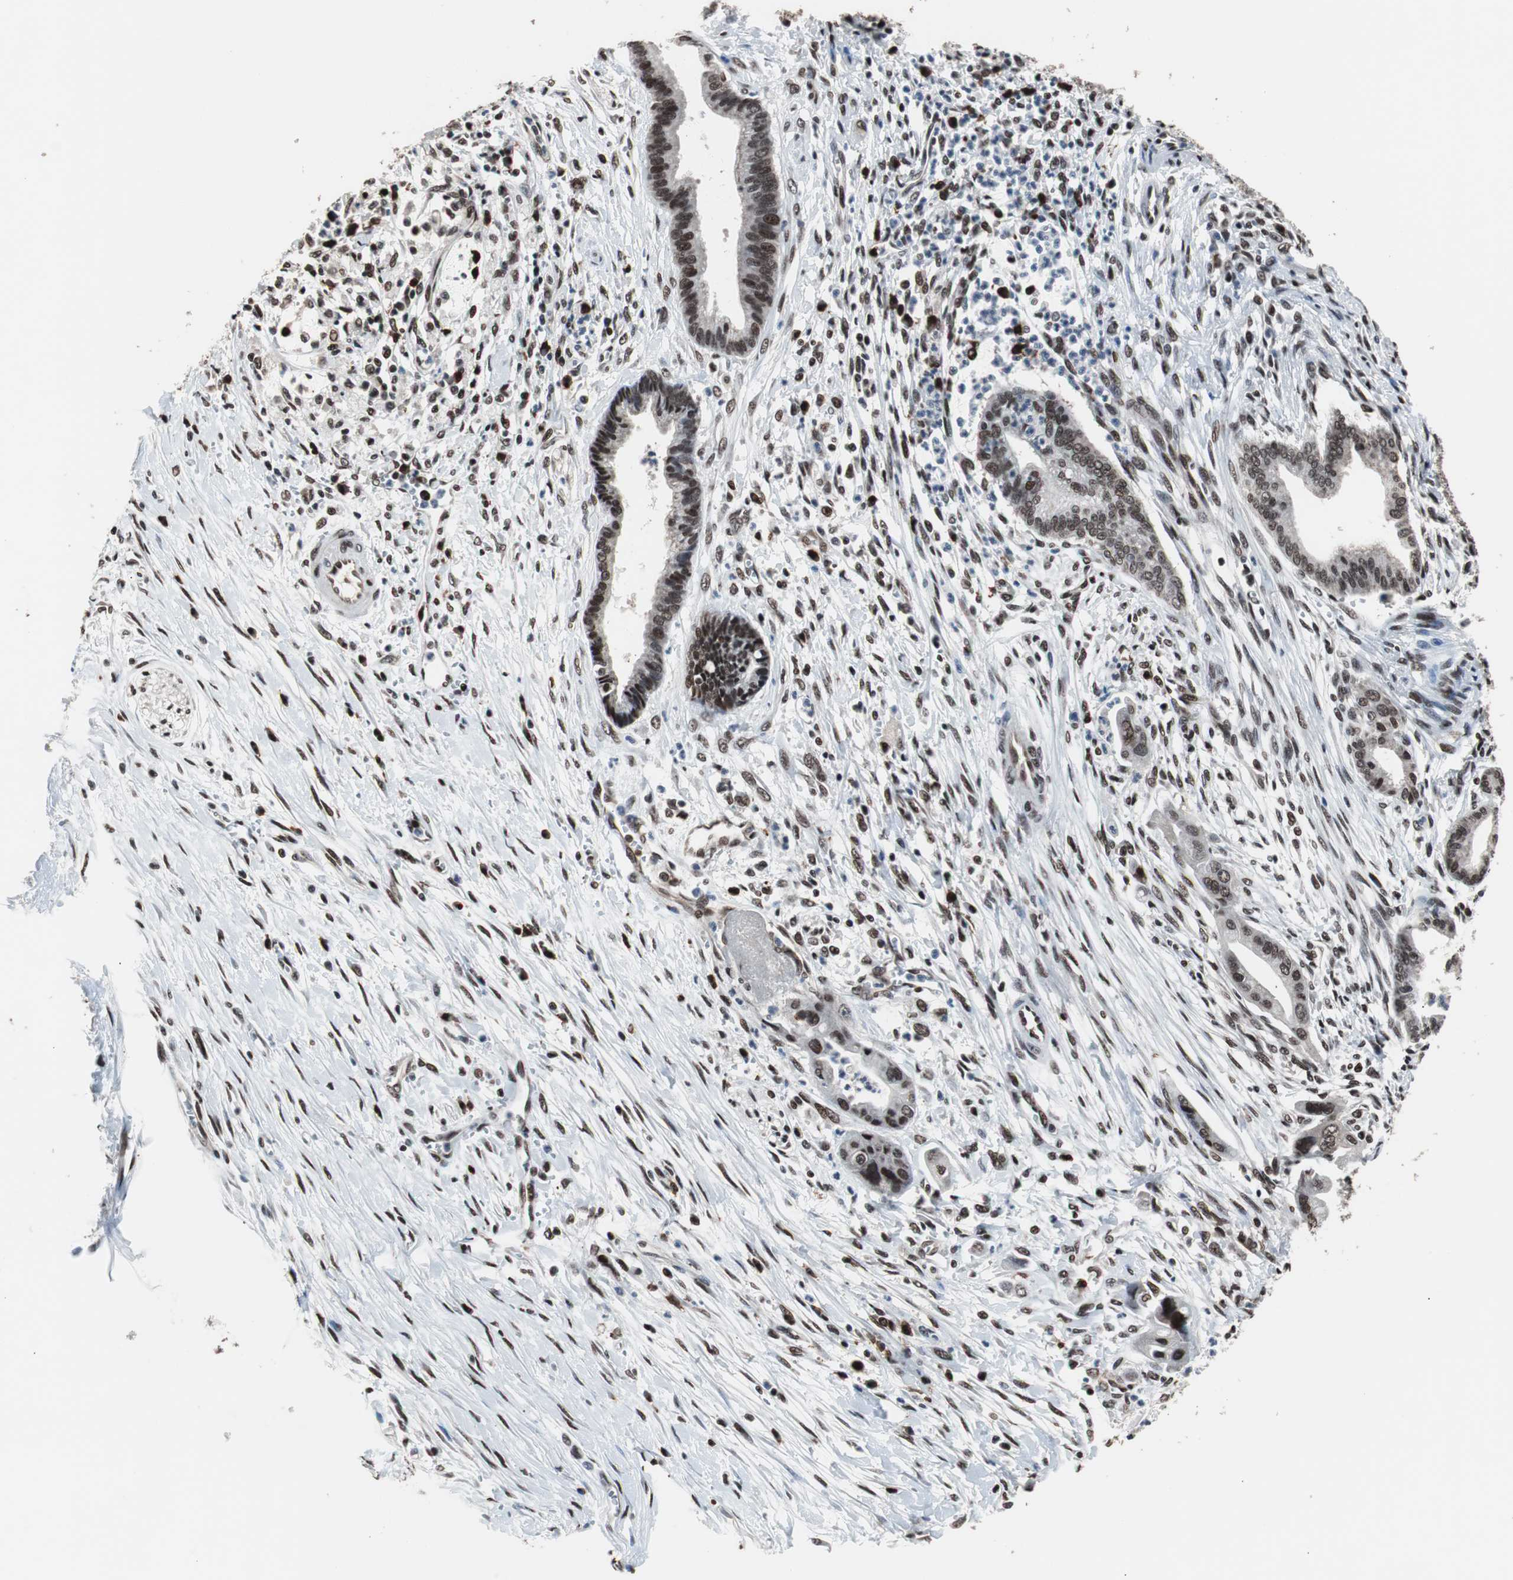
{"staining": {"intensity": "strong", "quantity": ">75%", "location": "nuclear"}, "tissue": "pancreatic cancer", "cell_type": "Tumor cells", "image_type": "cancer", "snomed": [{"axis": "morphology", "description": "Adenocarcinoma, NOS"}, {"axis": "topography", "description": "Pancreas"}], "caption": "Immunohistochemistry image of pancreatic cancer stained for a protein (brown), which displays high levels of strong nuclear expression in about >75% of tumor cells.", "gene": "POGZ", "patient": {"sex": "male", "age": 59}}